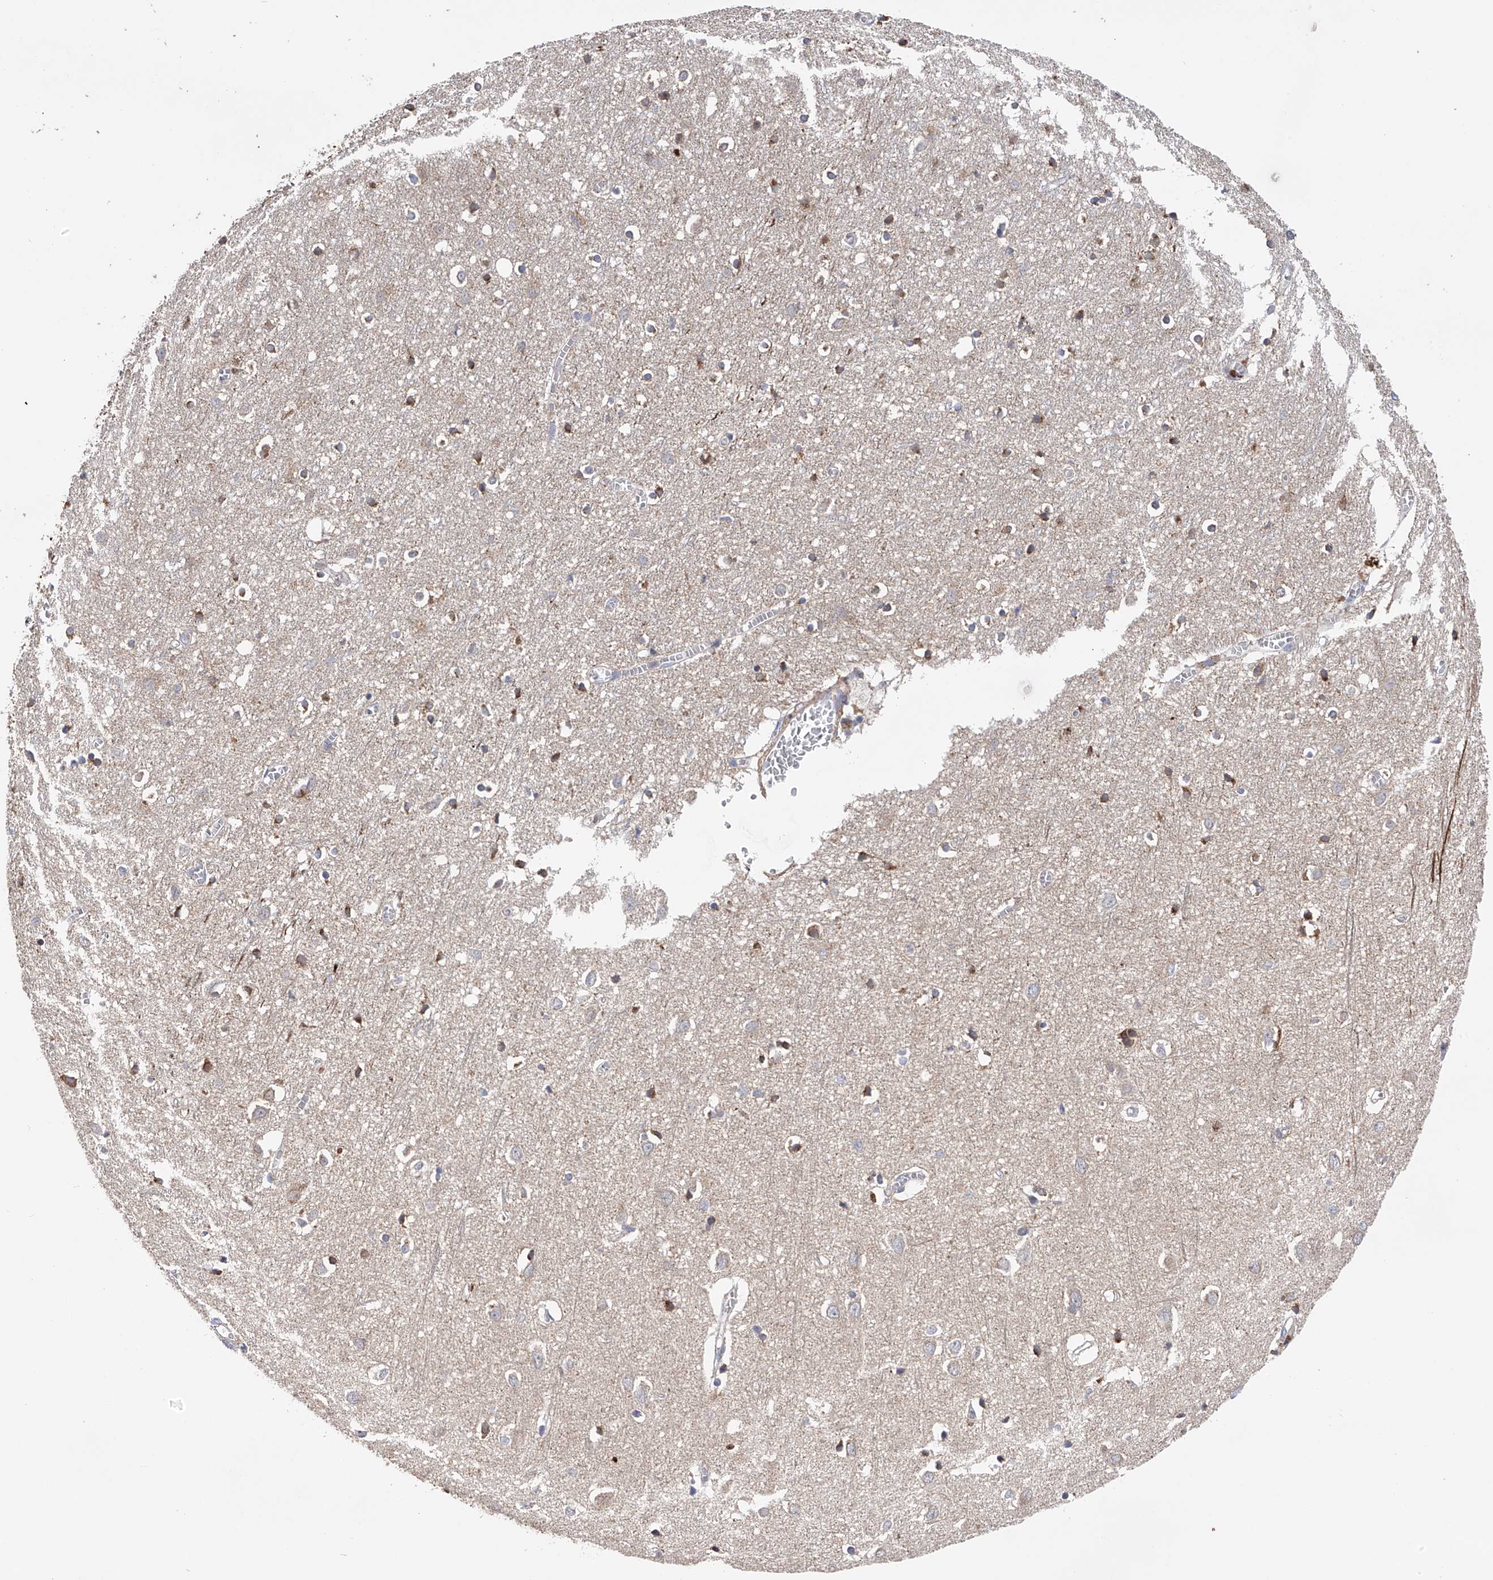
{"staining": {"intensity": "negative", "quantity": "none", "location": "none"}, "tissue": "cerebral cortex", "cell_type": "Endothelial cells", "image_type": "normal", "snomed": [{"axis": "morphology", "description": "Normal tissue, NOS"}, {"axis": "topography", "description": "Cerebral cortex"}], "caption": "There is no significant staining in endothelial cells of cerebral cortex. The staining was performed using DAB to visualize the protein expression in brown, while the nuclei were stained in blue with hematoxylin (Magnification: 20x).", "gene": "SPOCK1", "patient": {"sex": "female", "age": 64}}